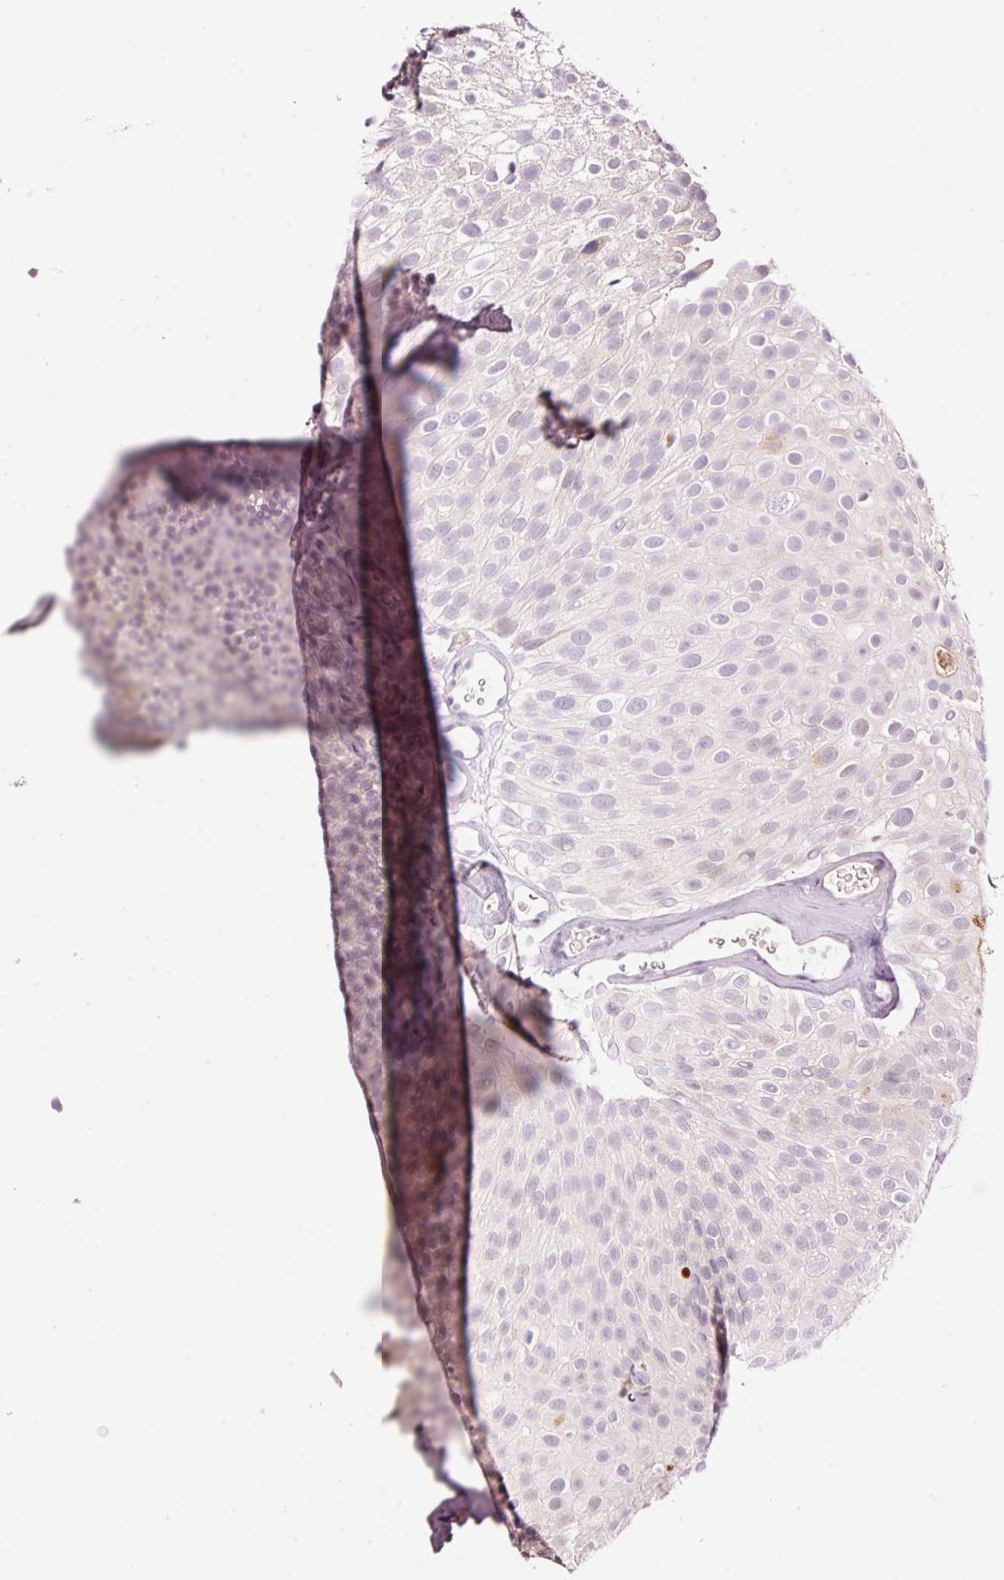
{"staining": {"intensity": "negative", "quantity": "none", "location": "none"}, "tissue": "urothelial cancer", "cell_type": "Tumor cells", "image_type": "cancer", "snomed": [{"axis": "morphology", "description": "Urothelial carcinoma, Low grade"}, {"axis": "topography", "description": "Urinary bladder"}], "caption": "IHC micrograph of neoplastic tissue: urothelial carcinoma (low-grade) stained with DAB demonstrates no significant protein expression in tumor cells.", "gene": "RSPO2", "patient": {"sex": "male", "age": 78}}